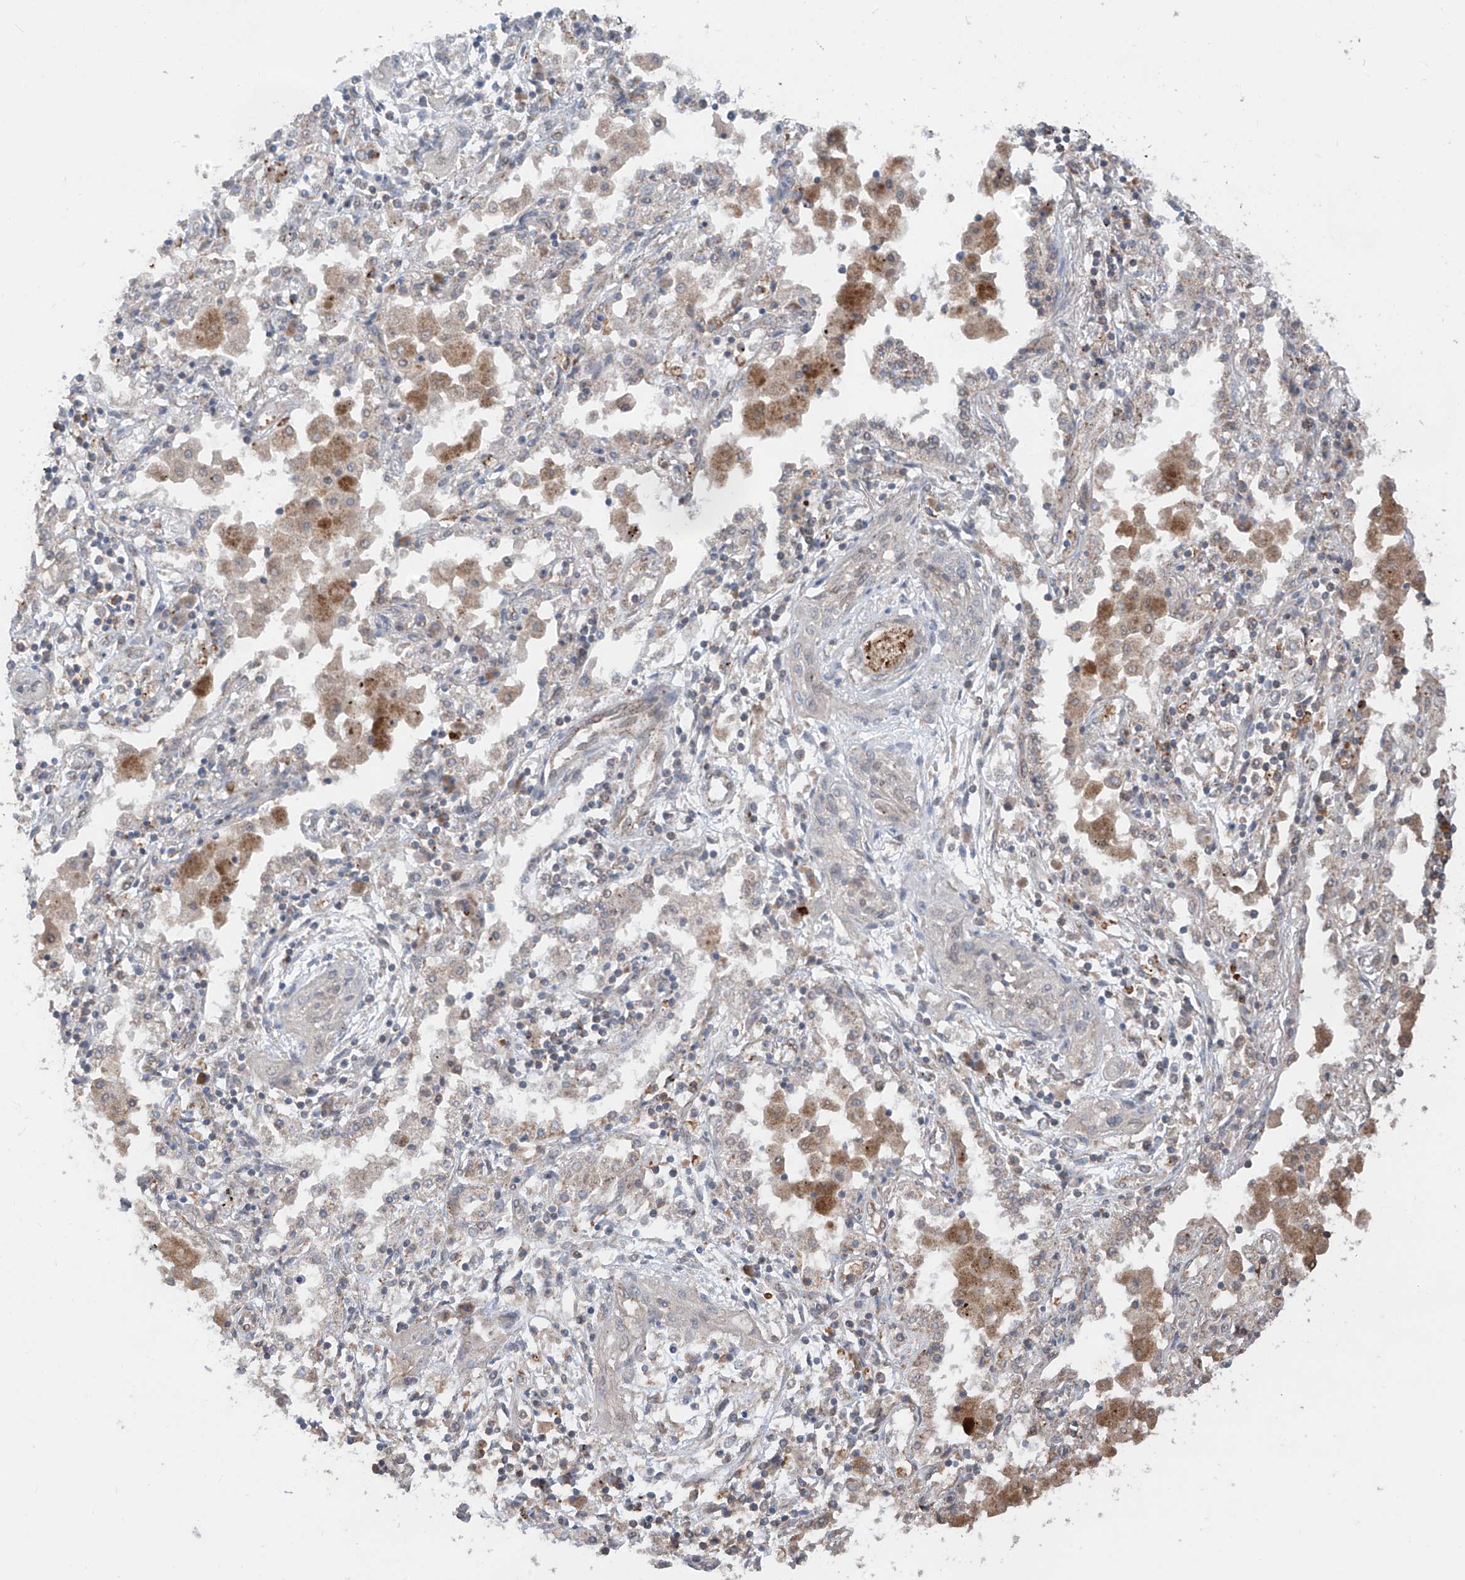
{"staining": {"intensity": "negative", "quantity": "none", "location": "none"}, "tissue": "lung cancer", "cell_type": "Tumor cells", "image_type": "cancer", "snomed": [{"axis": "morphology", "description": "Squamous cell carcinoma, NOS"}, {"axis": "topography", "description": "Lung"}], "caption": "Lung squamous cell carcinoma stained for a protein using immunohistochemistry reveals no positivity tumor cells.", "gene": "AHCTF1", "patient": {"sex": "female", "age": 47}}